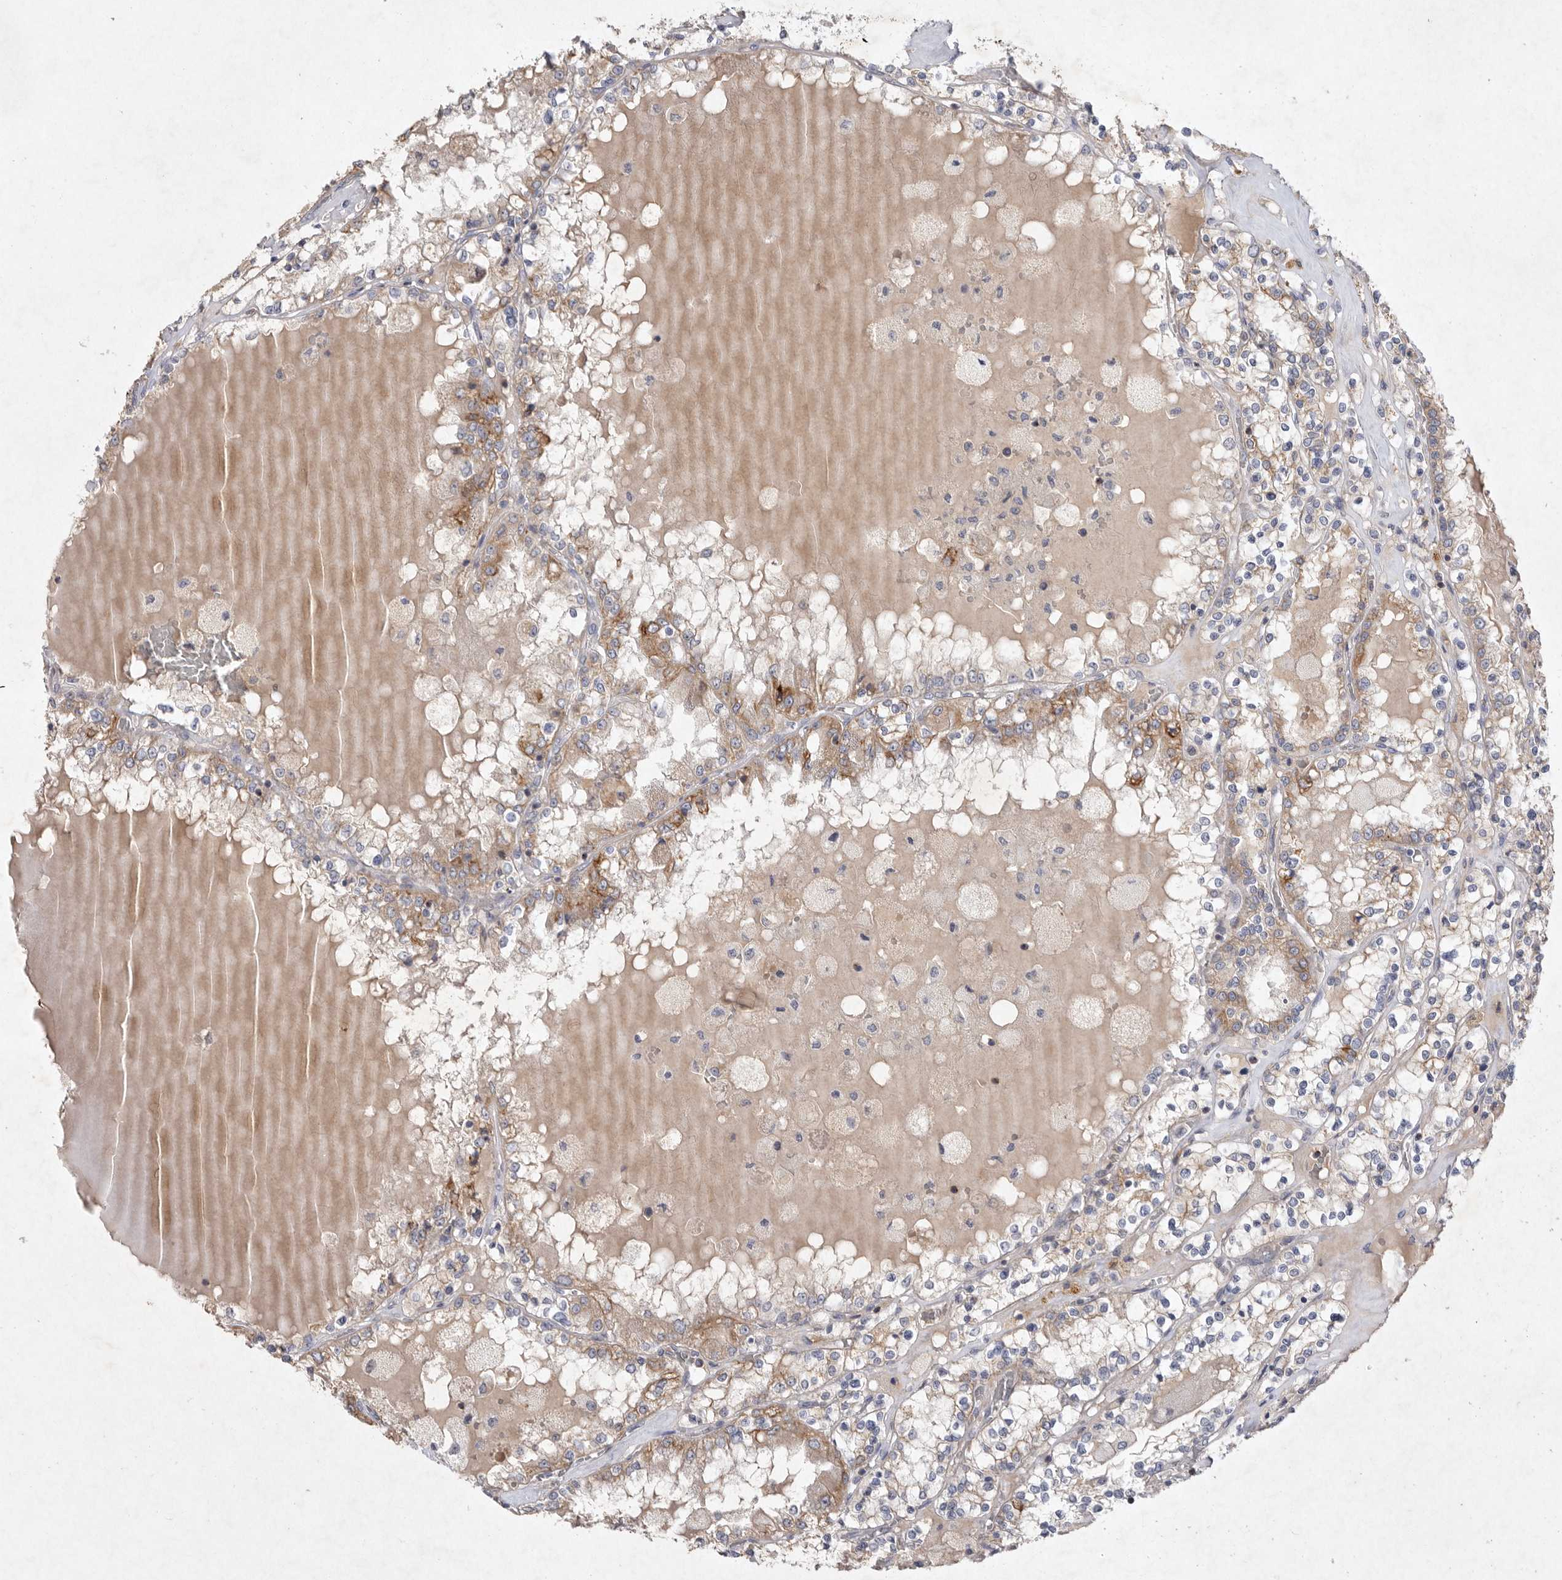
{"staining": {"intensity": "moderate", "quantity": "<25%", "location": "cytoplasmic/membranous"}, "tissue": "renal cancer", "cell_type": "Tumor cells", "image_type": "cancer", "snomed": [{"axis": "morphology", "description": "Adenocarcinoma, NOS"}, {"axis": "topography", "description": "Kidney"}], "caption": "An immunohistochemistry image of neoplastic tissue is shown. Protein staining in brown shows moderate cytoplasmic/membranous positivity in adenocarcinoma (renal) within tumor cells.", "gene": "TNFSF14", "patient": {"sex": "female", "age": 56}}